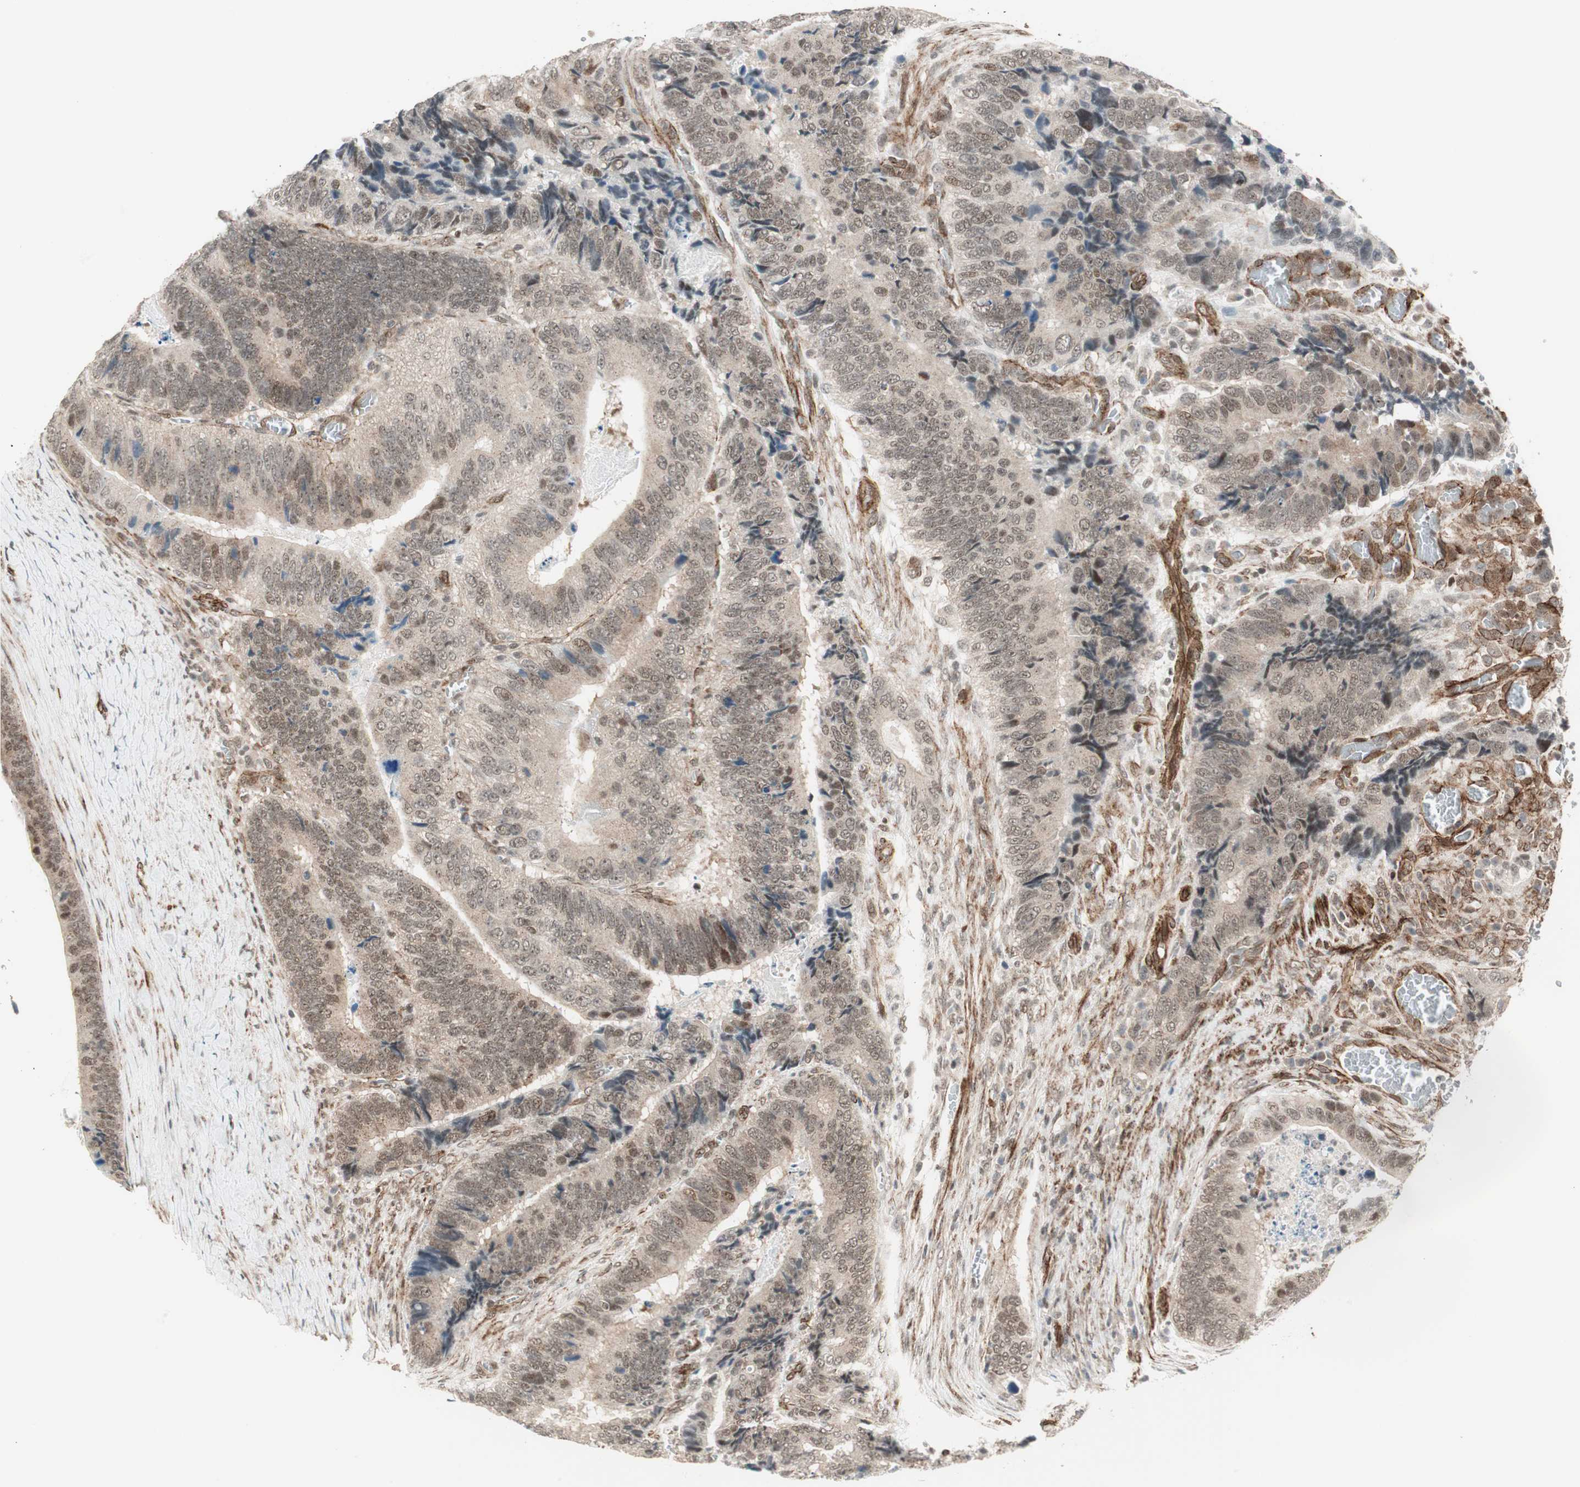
{"staining": {"intensity": "weak", "quantity": ">75%", "location": "cytoplasmic/membranous,nuclear"}, "tissue": "colorectal cancer", "cell_type": "Tumor cells", "image_type": "cancer", "snomed": [{"axis": "morphology", "description": "Adenocarcinoma, NOS"}, {"axis": "topography", "description": "Colon"}], "caption": "Immunohistochemical staining of colorectal cancer displays low levels of weak cytoplasmic/membranous and nuclear protein positivity in approximately >75% of tumor cells. The protein is shown in brown color, while the nuclei are stained blue.", "gene": "CDK19", "patient": {"sex": "male", "age": 72}}